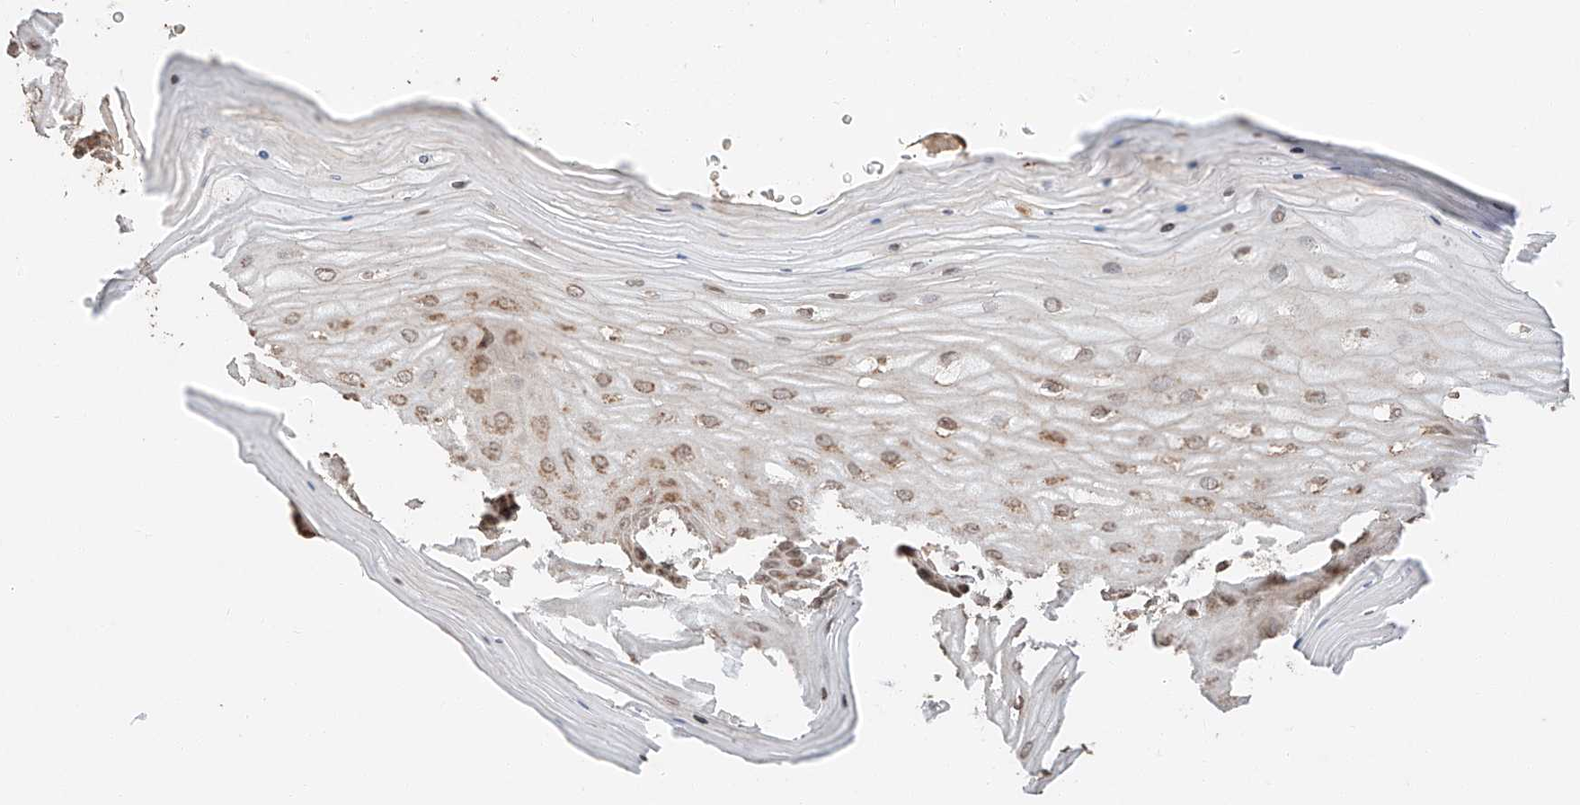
{"staining": {"intensity": "moderate", "quantity": "25%-75%", "location": "cytoplasmic/membranous"}, "tissue": "cervix", "cell_type": "Glandular cells", "image_type": "normal", "snomed": [{"axis": "morphology", "description": "Normal tissue, NOS"}, {"axis": "topography", "description": "Cervix"}], "caption": "The immunohistochemical stain highlights moderate cytoplasmic/membranous staining in glandular cells of unremarkable cervix.", "gene": "ARHGAP33", "patient": {"sex": "female", "age": 55}}